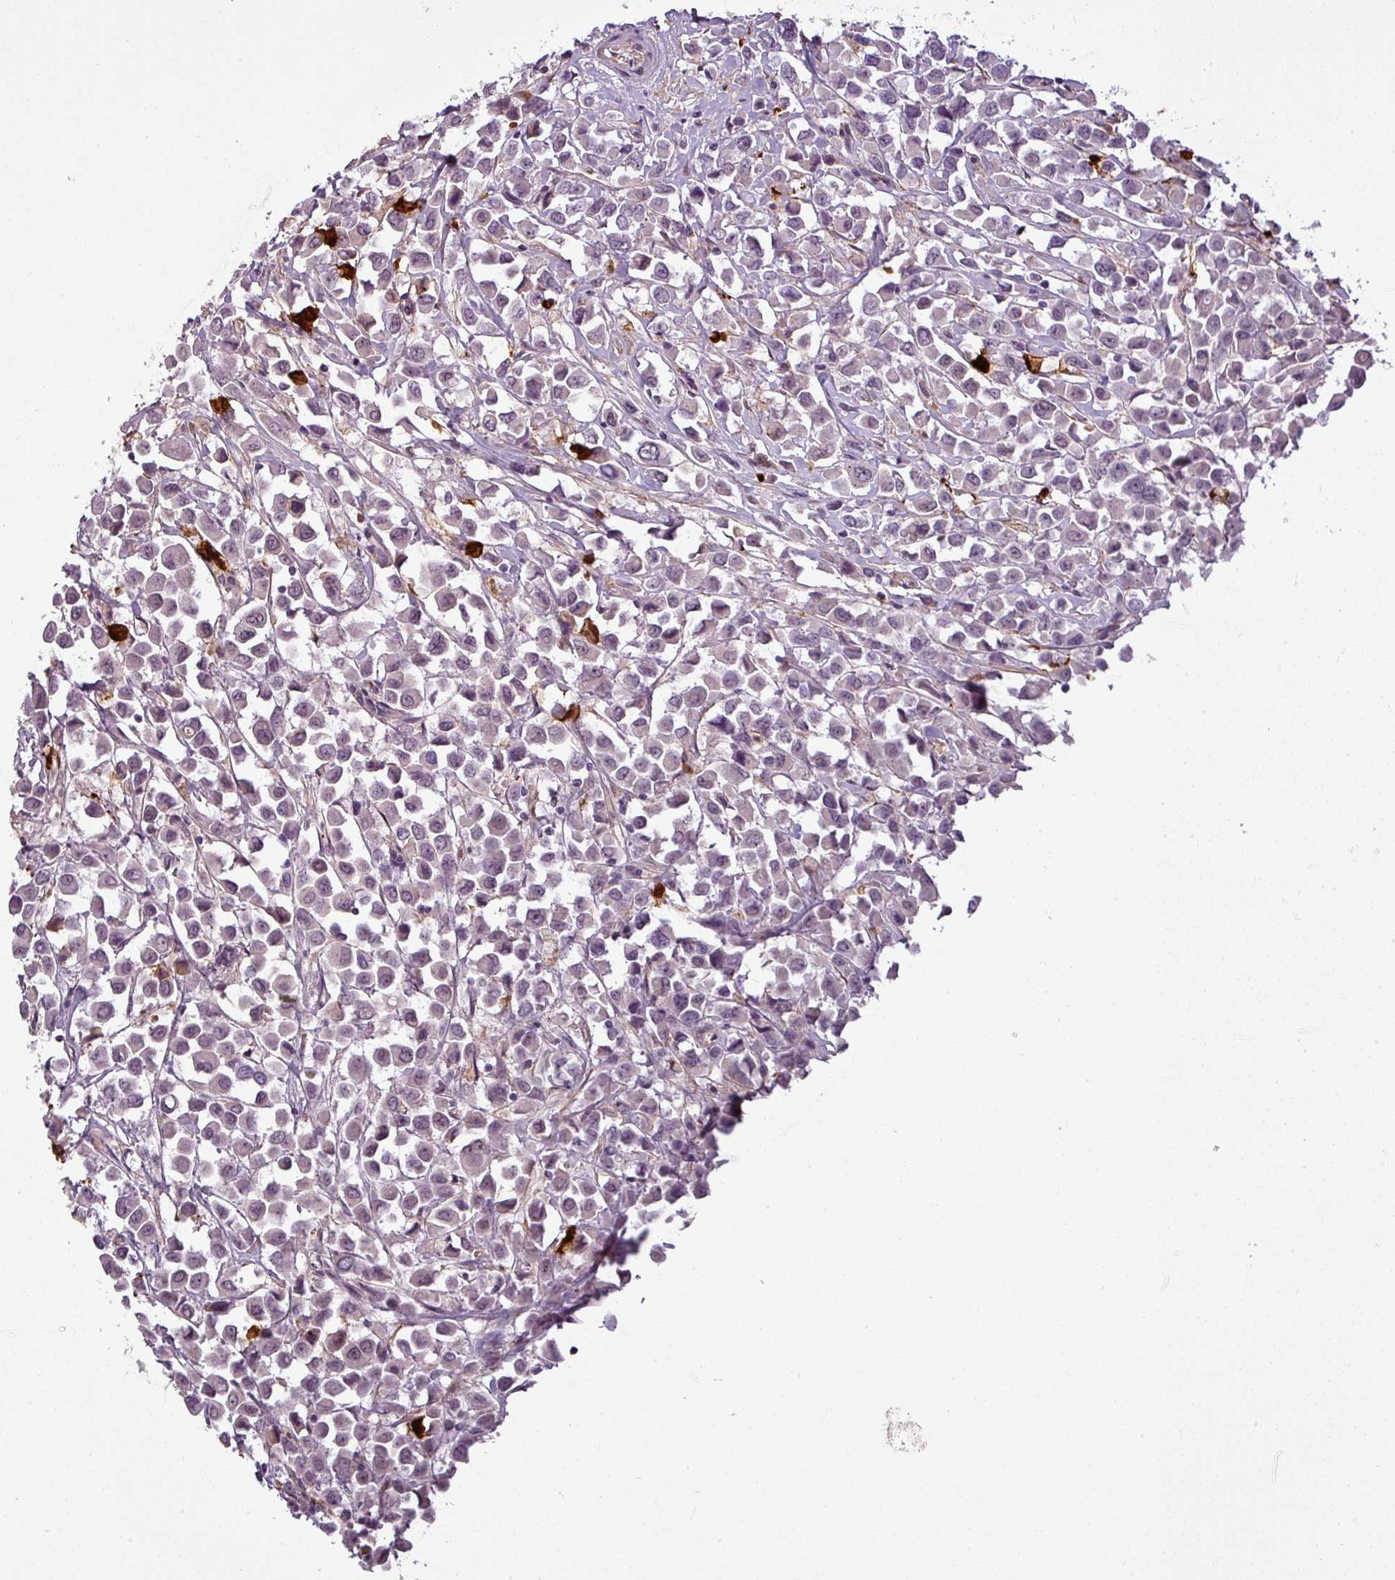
{"staining": {"intensity": "negative", "quantity": "none", "location": "none"}, "tissue": "breast cancer", "cell_type": "Tumor cells", "image_type": "cancer", "snomed": [{"axis": "morphology", "description": "Duct carcinoma"}, {"axis": "topography", "description": "Breast"}], "caption": "IHC micrograph of neoplastic tissue: breast intraductal carcinoma stained with DAB displays no significant protein positivity in tumor cells.", "gene": "APOC1", "patient": {"sex": "female", "age": 61}}